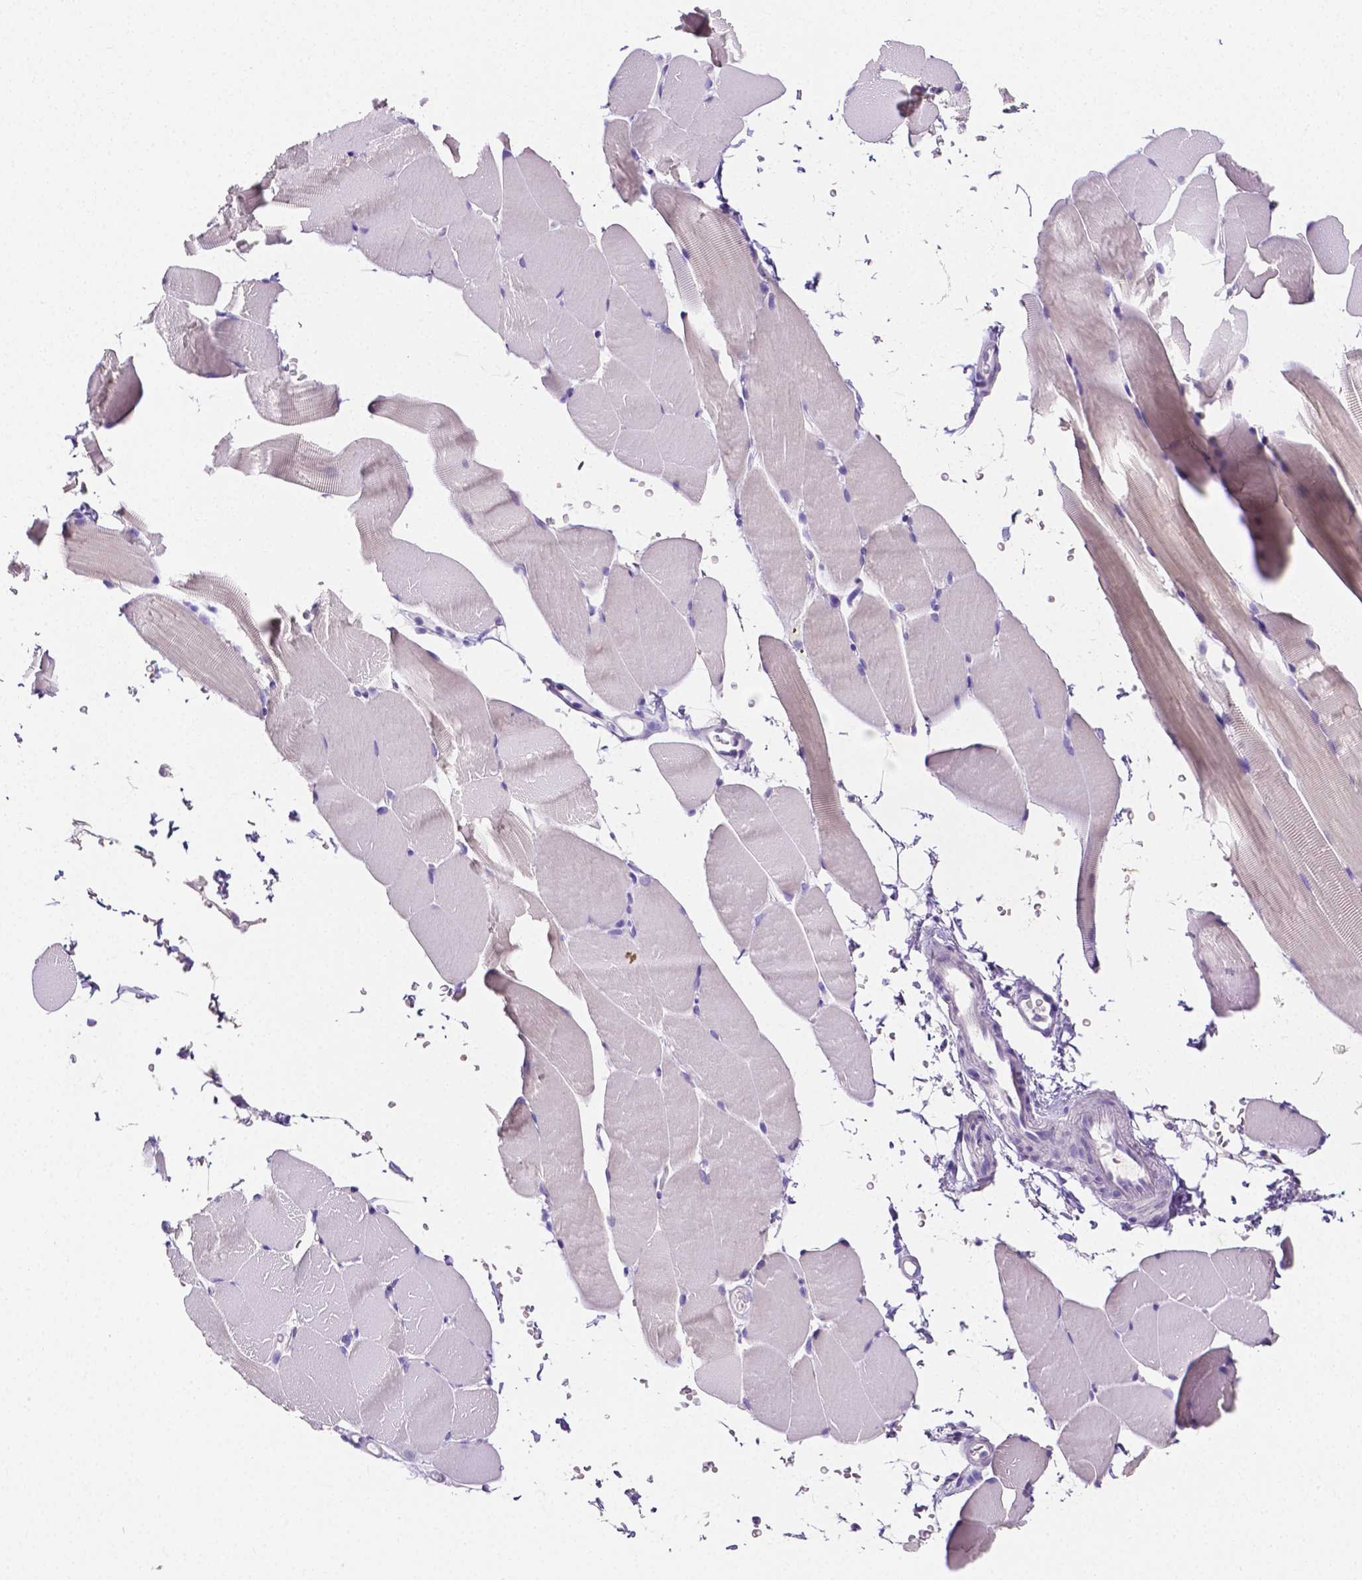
{"staining": {"intensity": "negative", "quantity": "none", "location": "none"}, "tissue": "skeletal muscle", "cell_type": "Myocytes", "image_type": "normal", "snomed": [{"axis": "morphology", "description": "Normal tissue, NOS"}, {"axis": "topography", "description": "Skeletal muscle"}], "caption": "The photomicrograph exhibits no staining of myocytes in normal skeletal muscle.", "gene": "SLC22A2", "patient": {"sex": "female", "age": 37}}